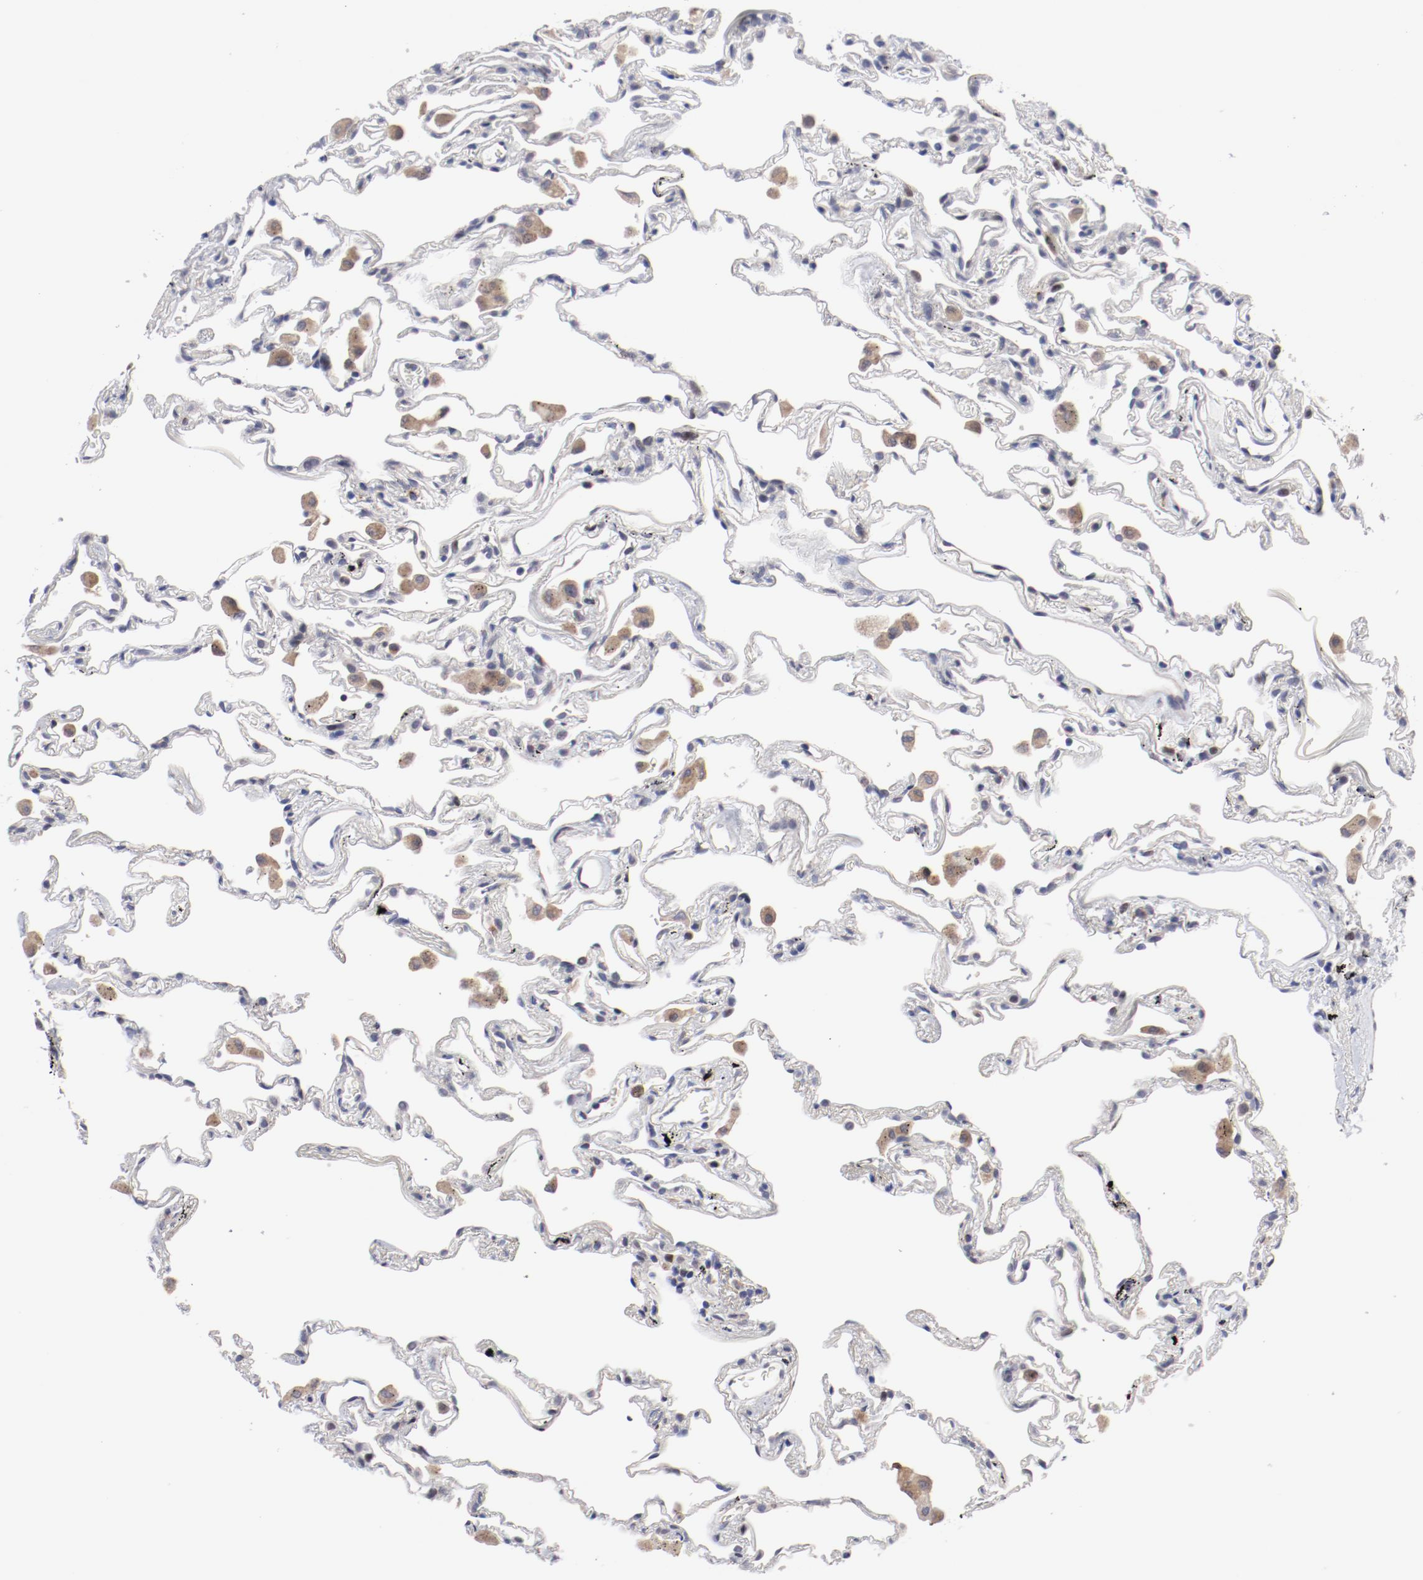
{"staining": {"intensity": "negative", "quantity": "none", "location": "none"}, "tissue": "lung", "cell_type": "Alveolar cells", "image_type": "normal", "snomed": [{"axis": "morphology", "description": "Normal tissue, NOS"}, {"axis": "morphology", "description": "Inflammation, NOS"}, {"axis": "topography", "description": "Lung"}], "caption": "This is an IHC photomicrograph of unremarkable human lung. There is no positivity in alveolar cells.", "gene": "FSCB", "patient": {"sex": "male", "age": 69}}